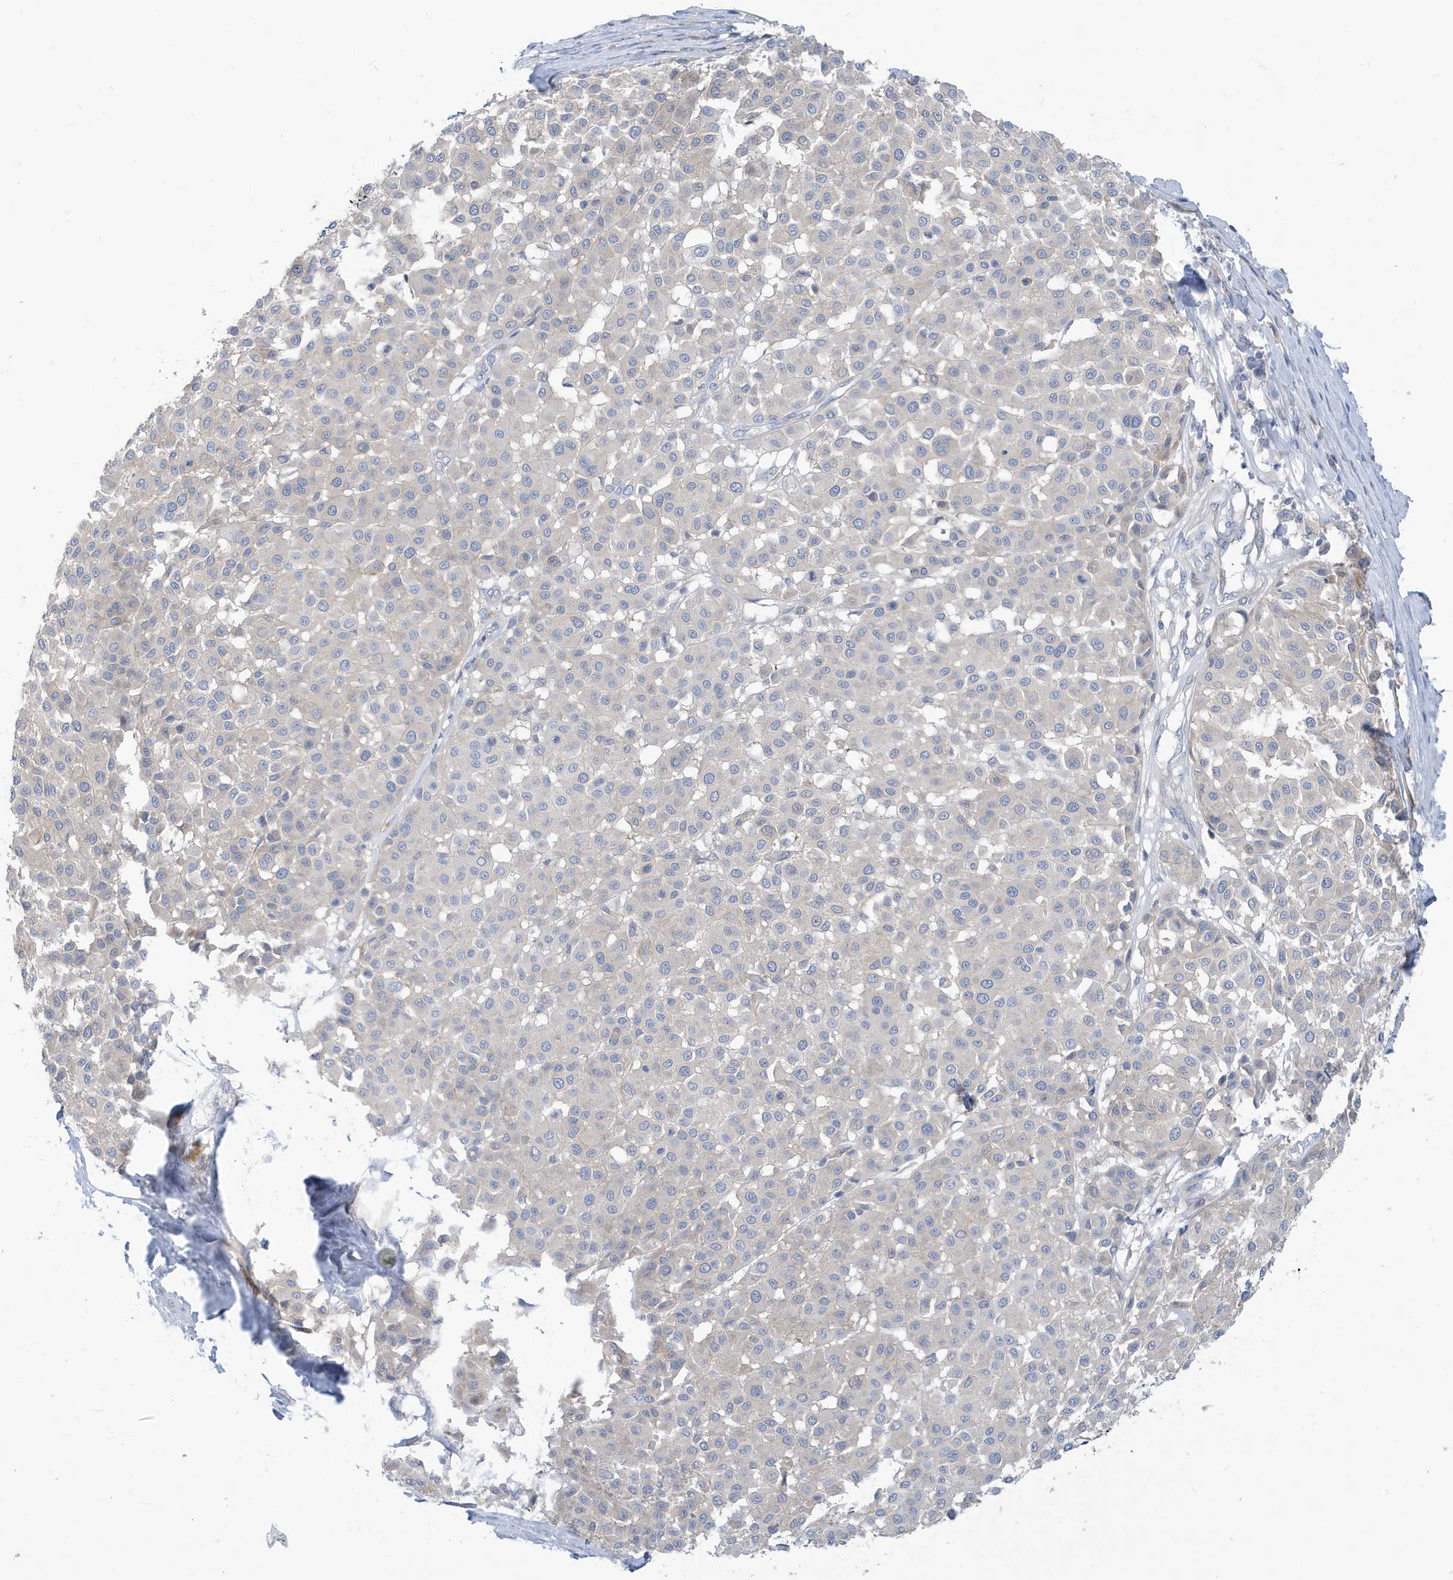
{"staining": {"intensity": "negative", "quantity": "none", "location": "none"}, "tissue": "melanoma", "cell_type": "Tumor cells", "image_type": "cancer", "snomed": [{"axis": "morphology", "description": "Malignant melanoma, Metastatic site"}, {"axis": "topography", "description": "Soft tissue"}], "caption": "Tumor cells are negative for protein expression in human melanoma.", "gene": "ATP13A5", "patient": {"sex": "male", "age": 41}}